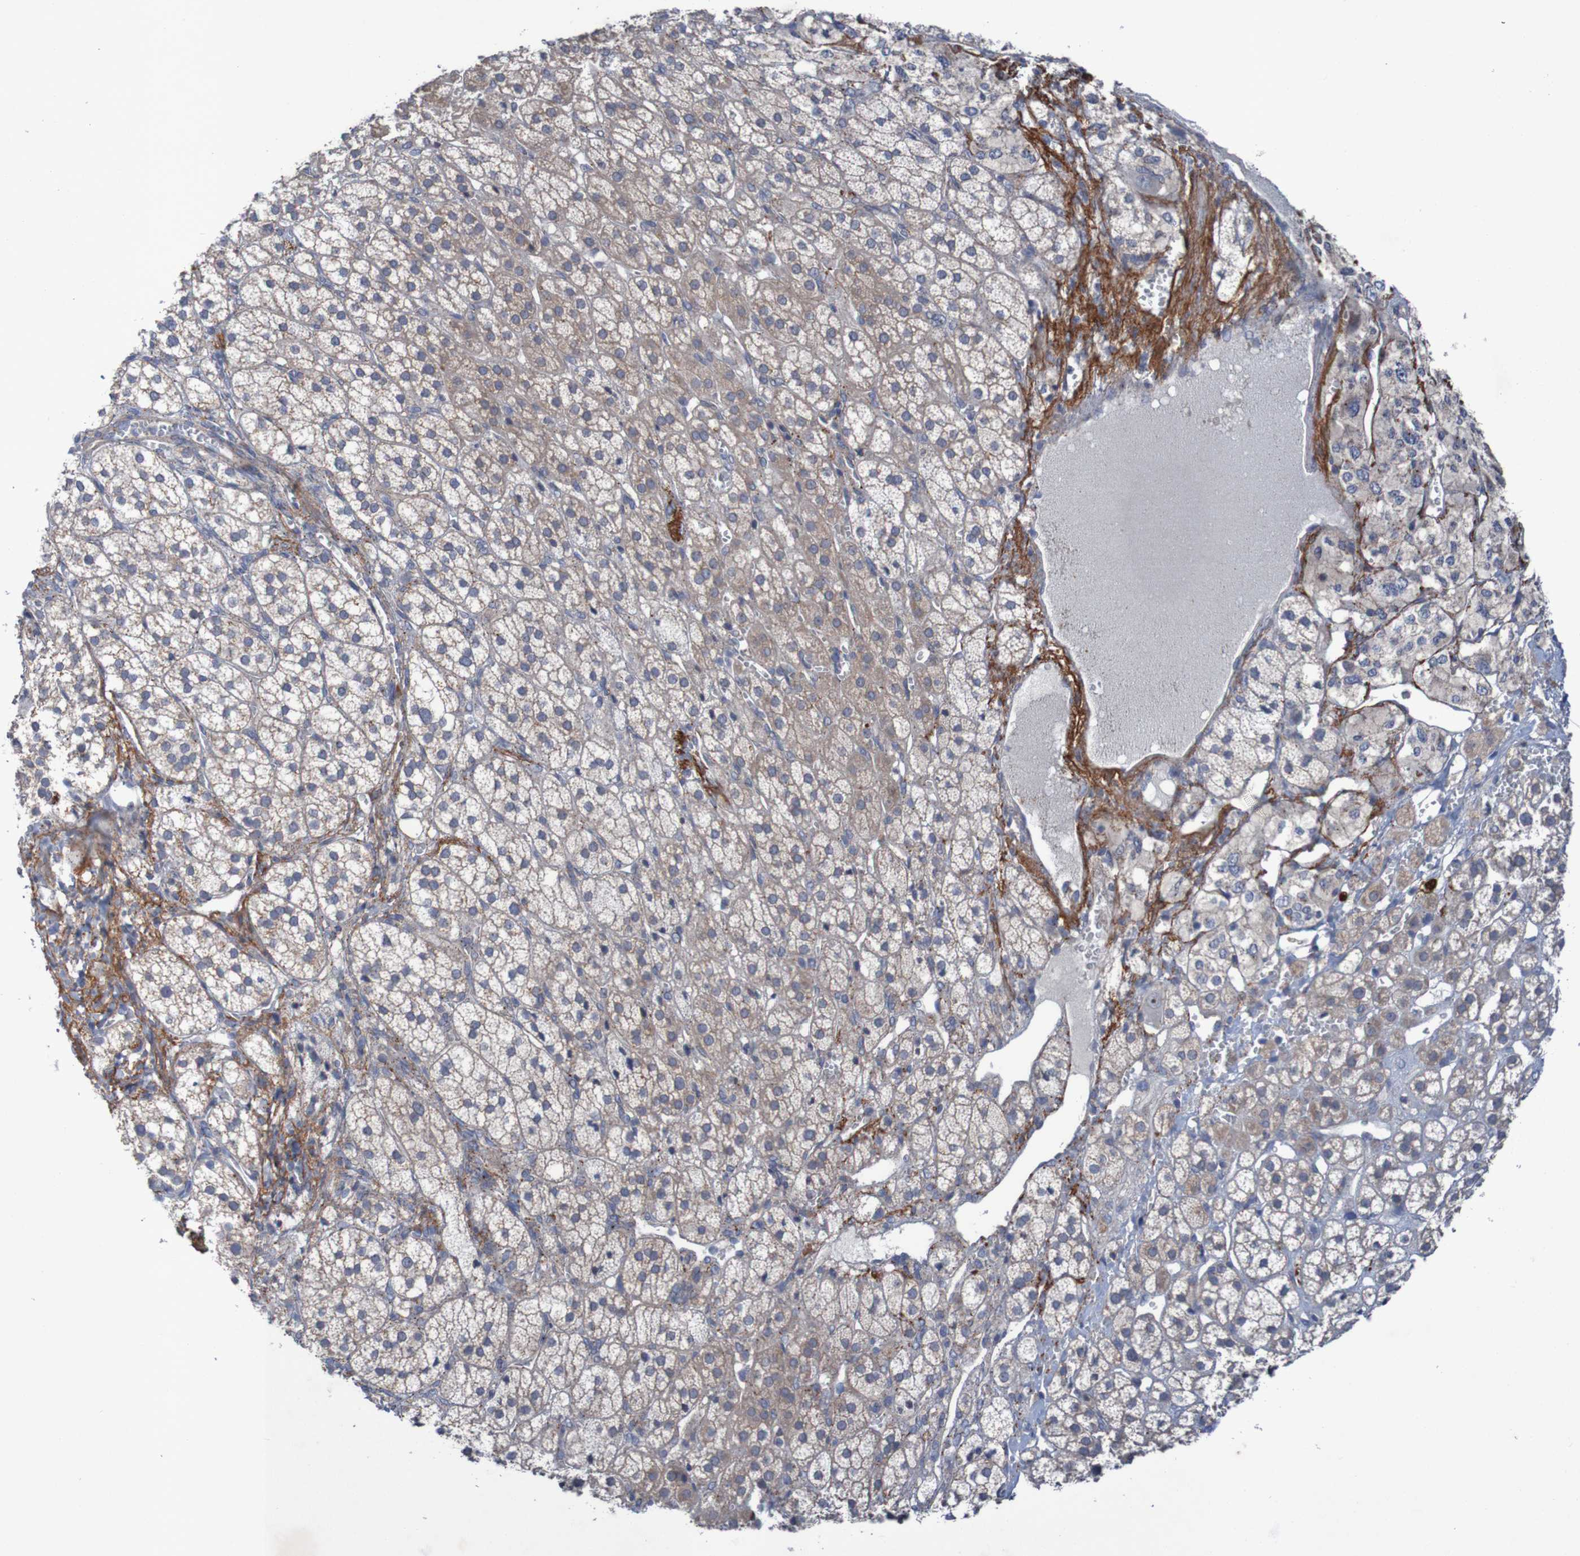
{"staining": {"intensity": "strong", "quantity": "<25%", "location": "cytoplasmic/membranous"}, "tissue": "adrenal gland", "cell_type": "Glandular cells", "image_type": "normal", "snomed": [{"axis": "morphology", "description": "Normal tissue, NOS"}, {"axis": "topography", "description": "Adrenal gland"}], "caption": "IHC staining of unremarkable adrenal gland, which reveals medium levels of strong cytoplasmic/membranous staining in about <25% of glandular cells indicating strong cytoplasmic/membranous protein staining. The staining was performed using DAB (brown) for protein detection and nuclei were counterstained in hematoxylin (blue).", "gene": "ANGPT4", "patient": {"sex": "male", "age": 56}}